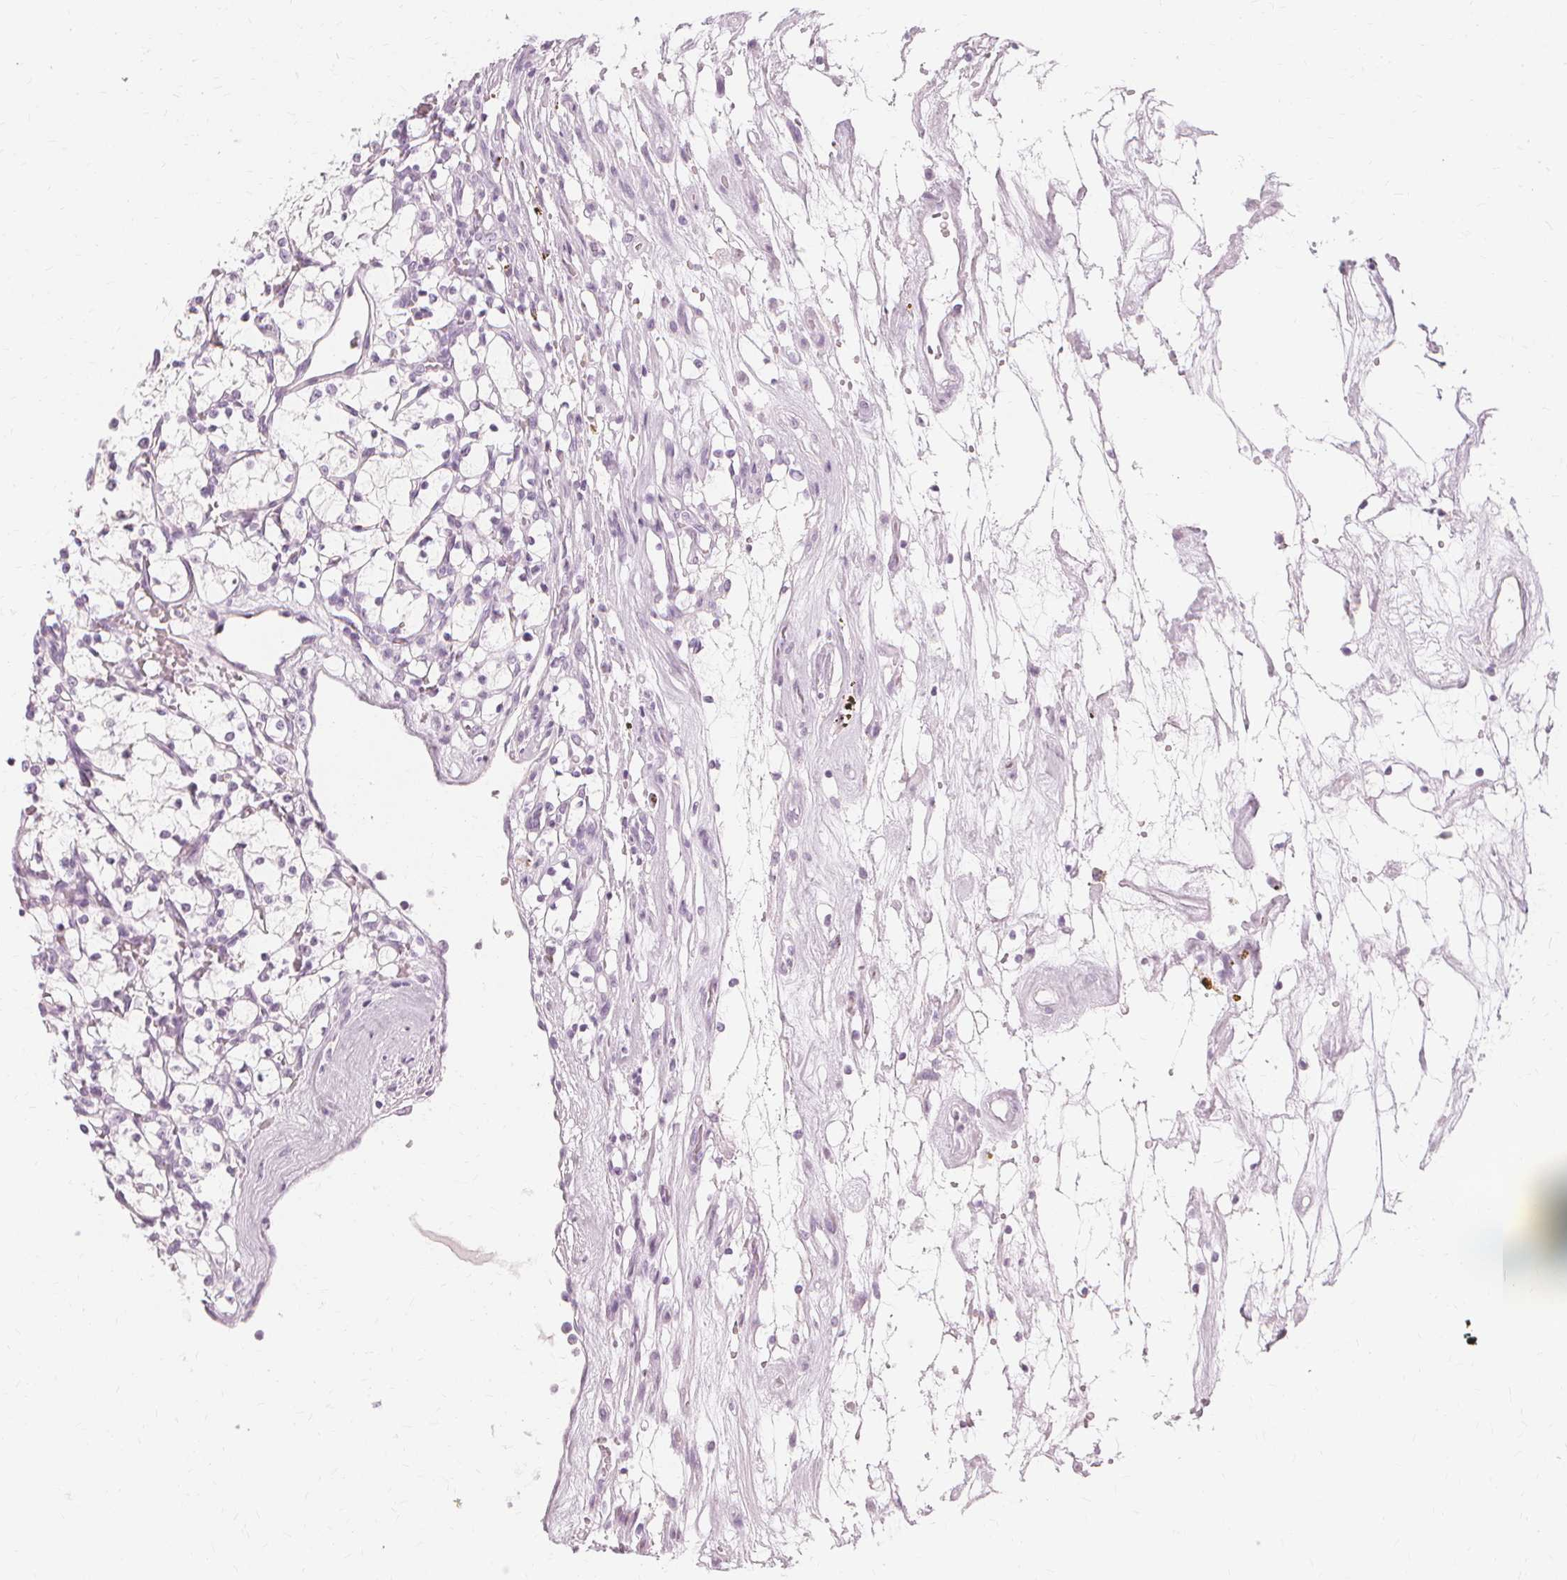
{"staining": {"intensity": "negative", "quantity": "none", "location": "none"}, "tissue": "renal cancer", "cell_type": "Tumor cells", "image_type": "cancer", "snomed": [{"axis": "morphology", "description": "Adenocarcinoma, NOS"}, {"axis": "topography", "description": "Kidney"}], "caption": "Immunohistochemistry (IHC) image of neoplastic tissue: adenocarcinoma (renal) stained with DAB (3,3'-diaminobenzidine) exhibits no significant protein expression in tumor cells.", "gene": "TFF1", "patient": {"sex": "female", "age": 69}}